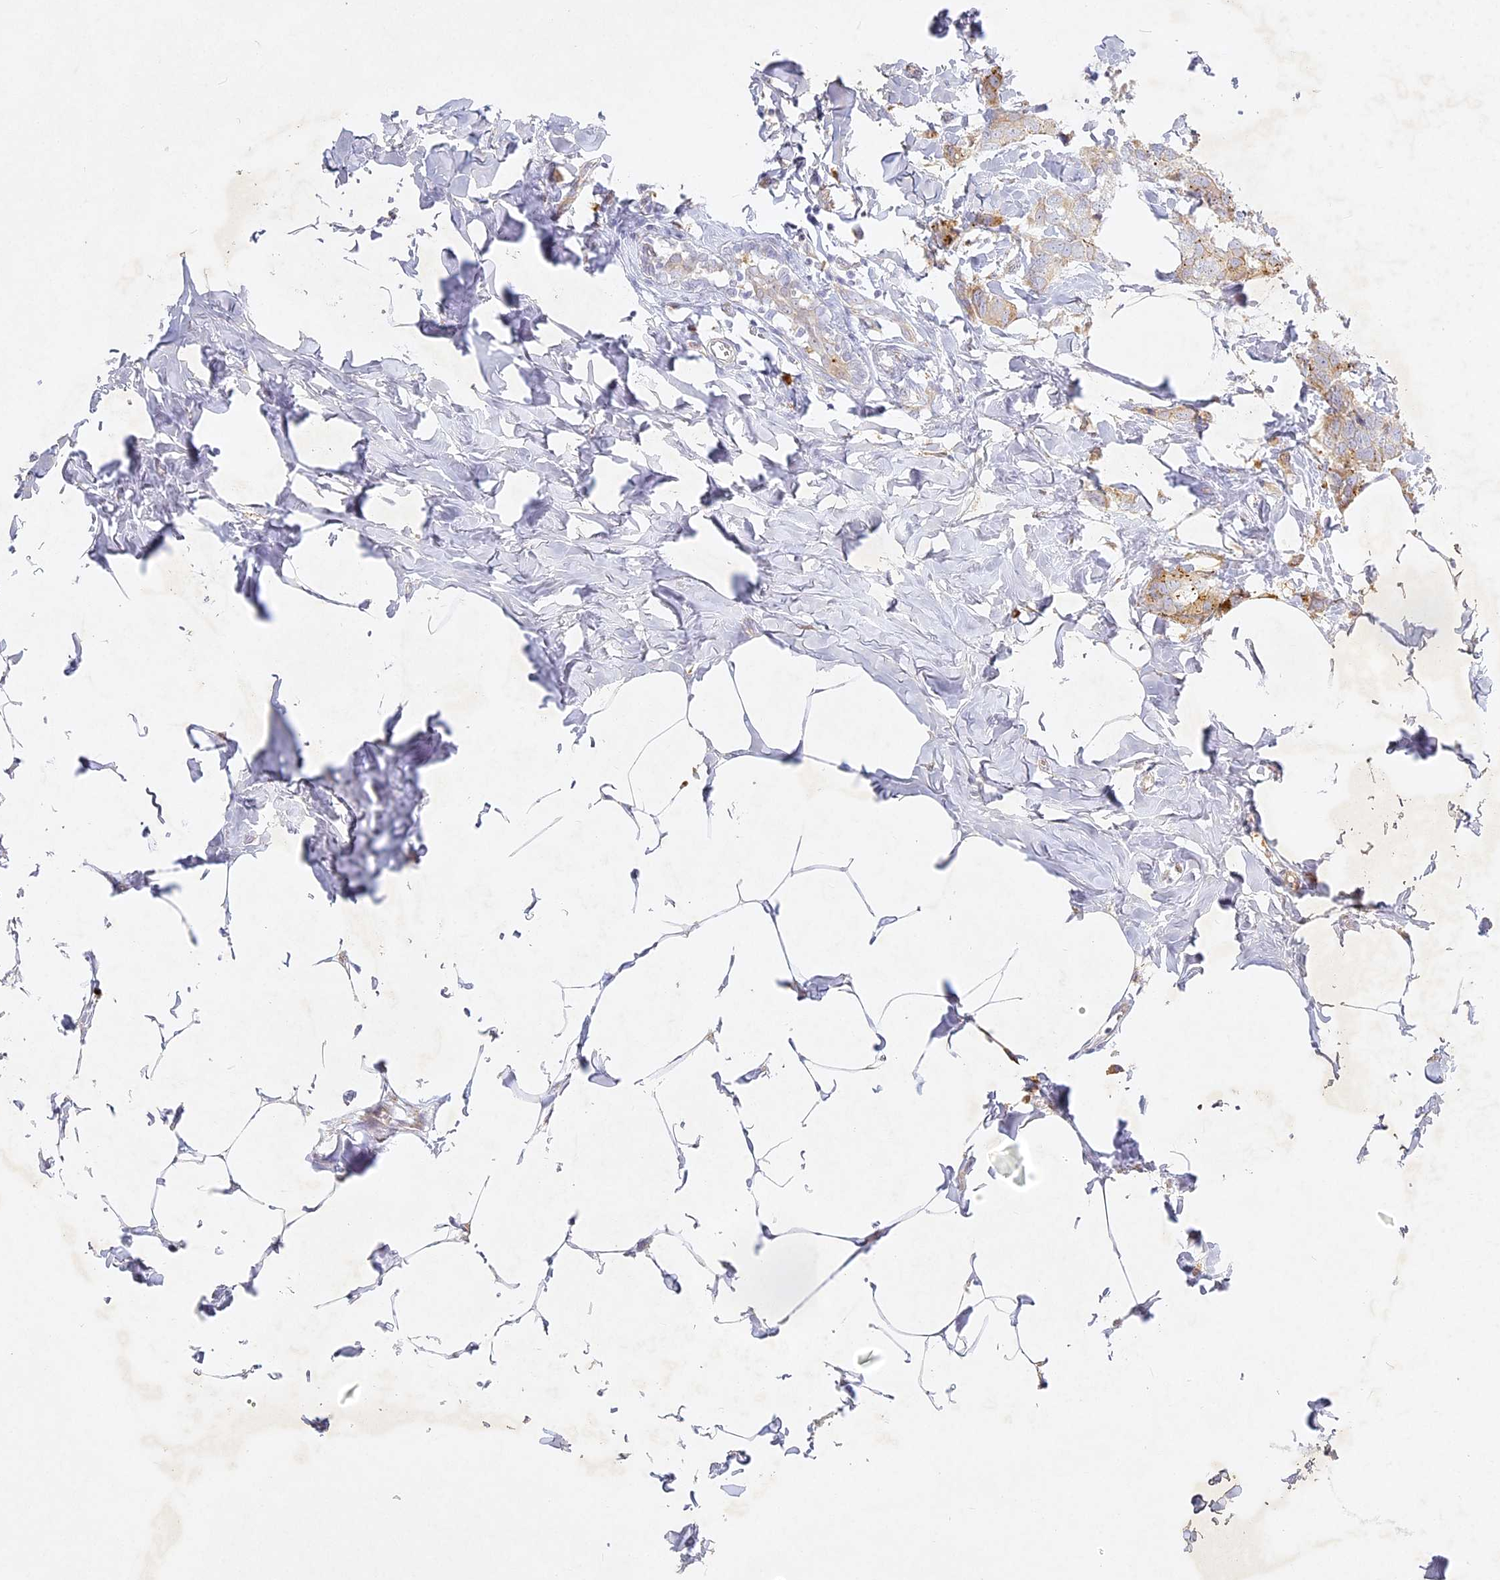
{"staining": {"intensity": "weak", "quantity": "25%-75%", "location": "cytoplasmic/membranous"}, "tissue": "breast cancer", "cell_type": "Tumor cells", "image_type": "cancer", "snomed": [{"axis": "morphology", "description": "Normal tissue, NOS"}, {"axis": "morphology", "description": "Duct carcinoma"}, {"axis": "topography", "description": "Breast"}], "caption": "Immunohistochemical staining of human intraductal carcinoma (breast) exhibits low levels of weak cytoplasmic/membranous staining in about 25%-75% of tumor cells.", "gene": "SLC30A5", "patient": {"sex": "female", "age": 50}}